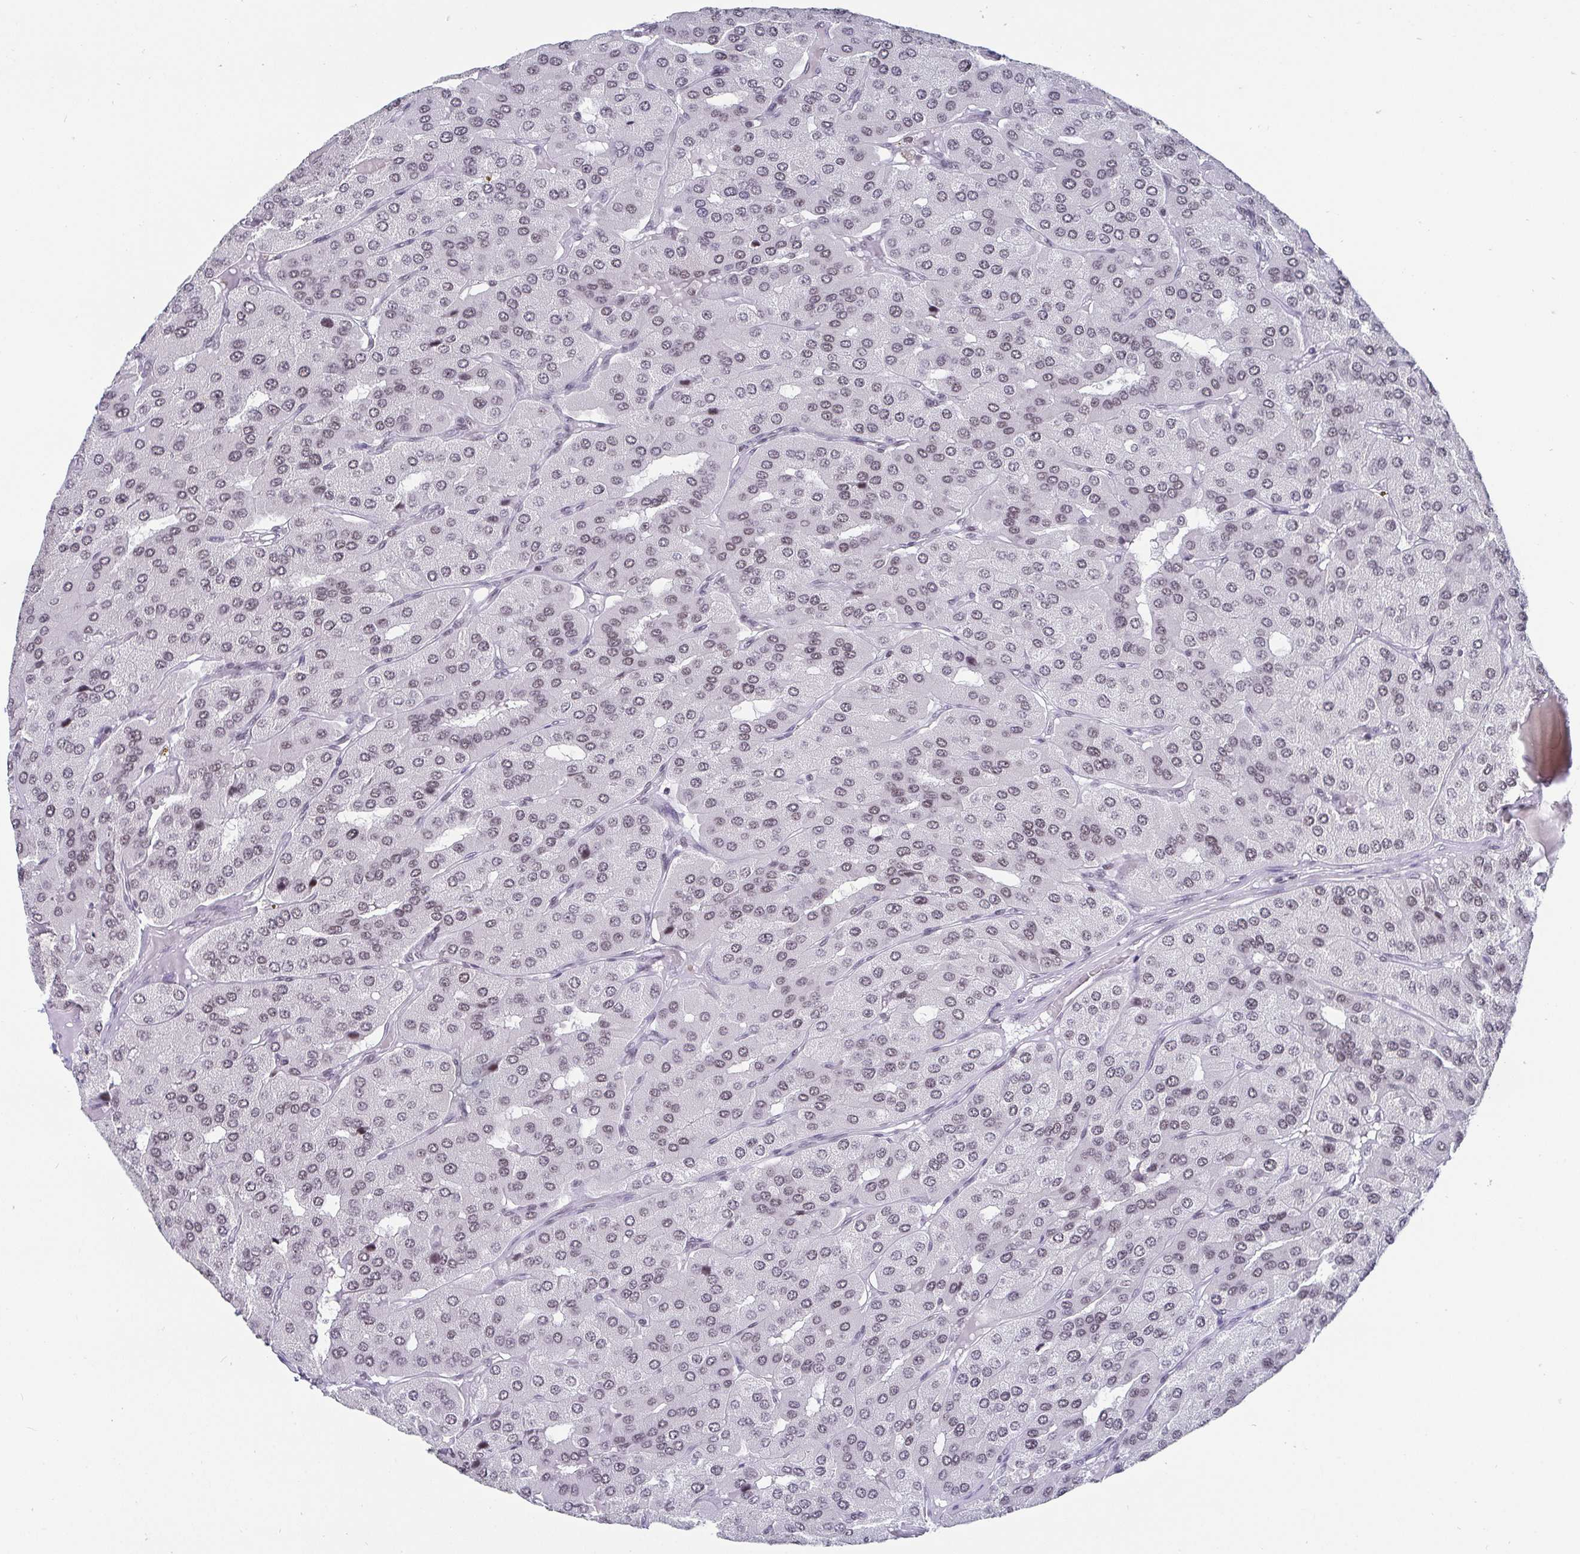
{"staining": {"intensity": "weak", "quantity": ">75%", "location": "nuclear"}, "tissue": "parathyroid gland", "cell_type": "Glandular cells", "image_type": "normal", "snomed": [{"axis": "morphology", "description": "Normal tissue, NOS"}, {"axis": "morphology", "description": "Adenoma, NOS"}, {"axis": "topography", "description": "Parathyroid gland"}], "caption": "Immunohistochemistry of benign parathyroid gland displays low levels of weak nuclear positivity in about >75% of glandular cells. The staining was performed using DAB (3,3'-diaminobenzidine), with brown indicating positive protein expression. Nuclei are stained blue with hematoxylin.", "gene": "CTCF", "patient": {"sex": "female", "age": 86}}